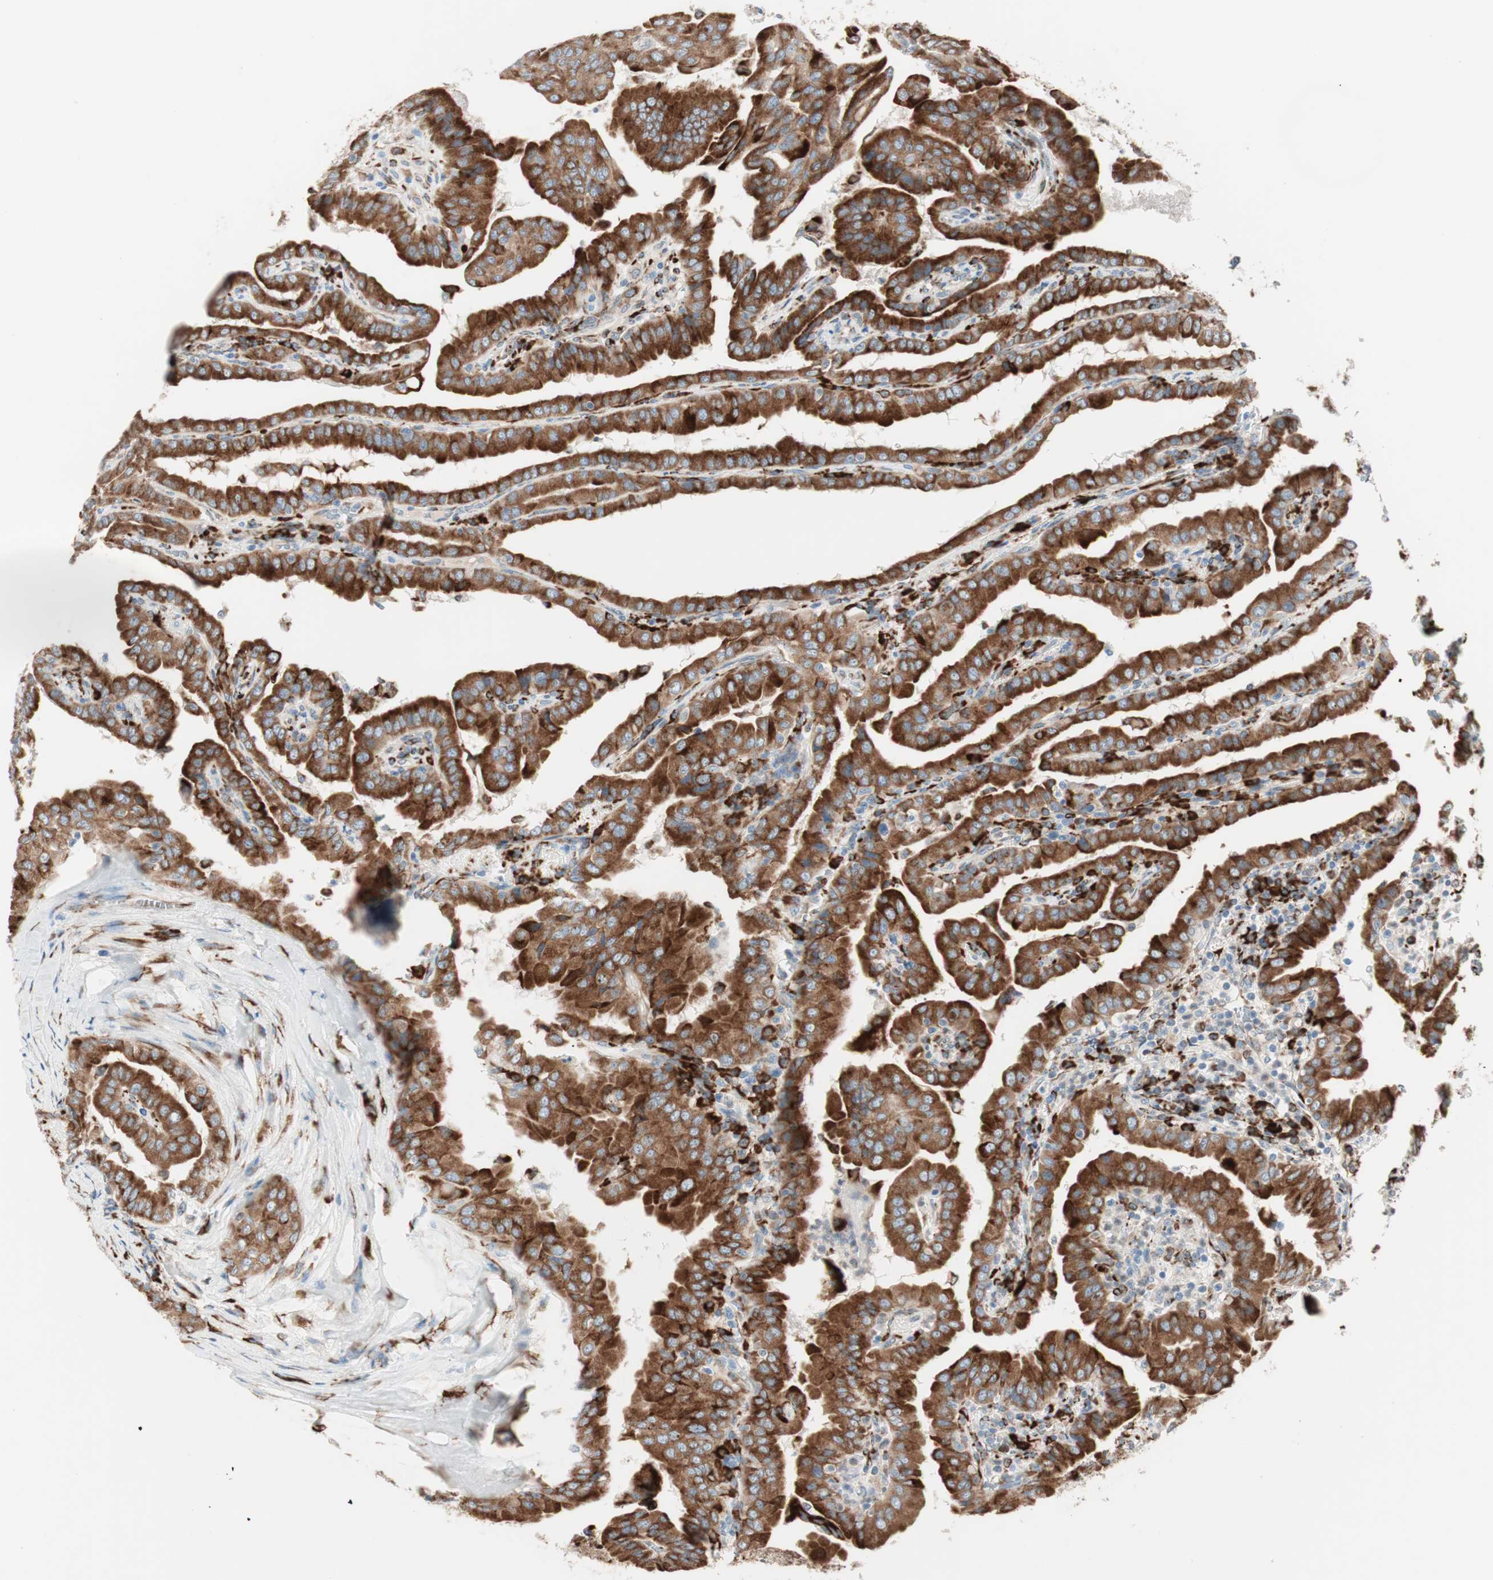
{"staining": {"intensity": "strong", "quantity": ">75%", "location": "cytoplasmic/membranous"}, "tissue": "thyroid cancer", "cell_type": "Tumor cells", "image_type": "cancer", "snomed": [{"axis": "morphology", "description": "Papillary adenocarcinoma, NOS"}, {"axis": "topography", "description": "Thyroid gland"}], "caption": "Immunohistochemistry (IHC) (DAB (3,3'-diaminobenzidine)) staining of papillary adenocarcinoma (thyroid) displays strong cytoplasmic/membranous protein expression in approximately >75% of tumor cells.", "gene": "P4HTM", "patient": {"sex": "male", "age": 33}}